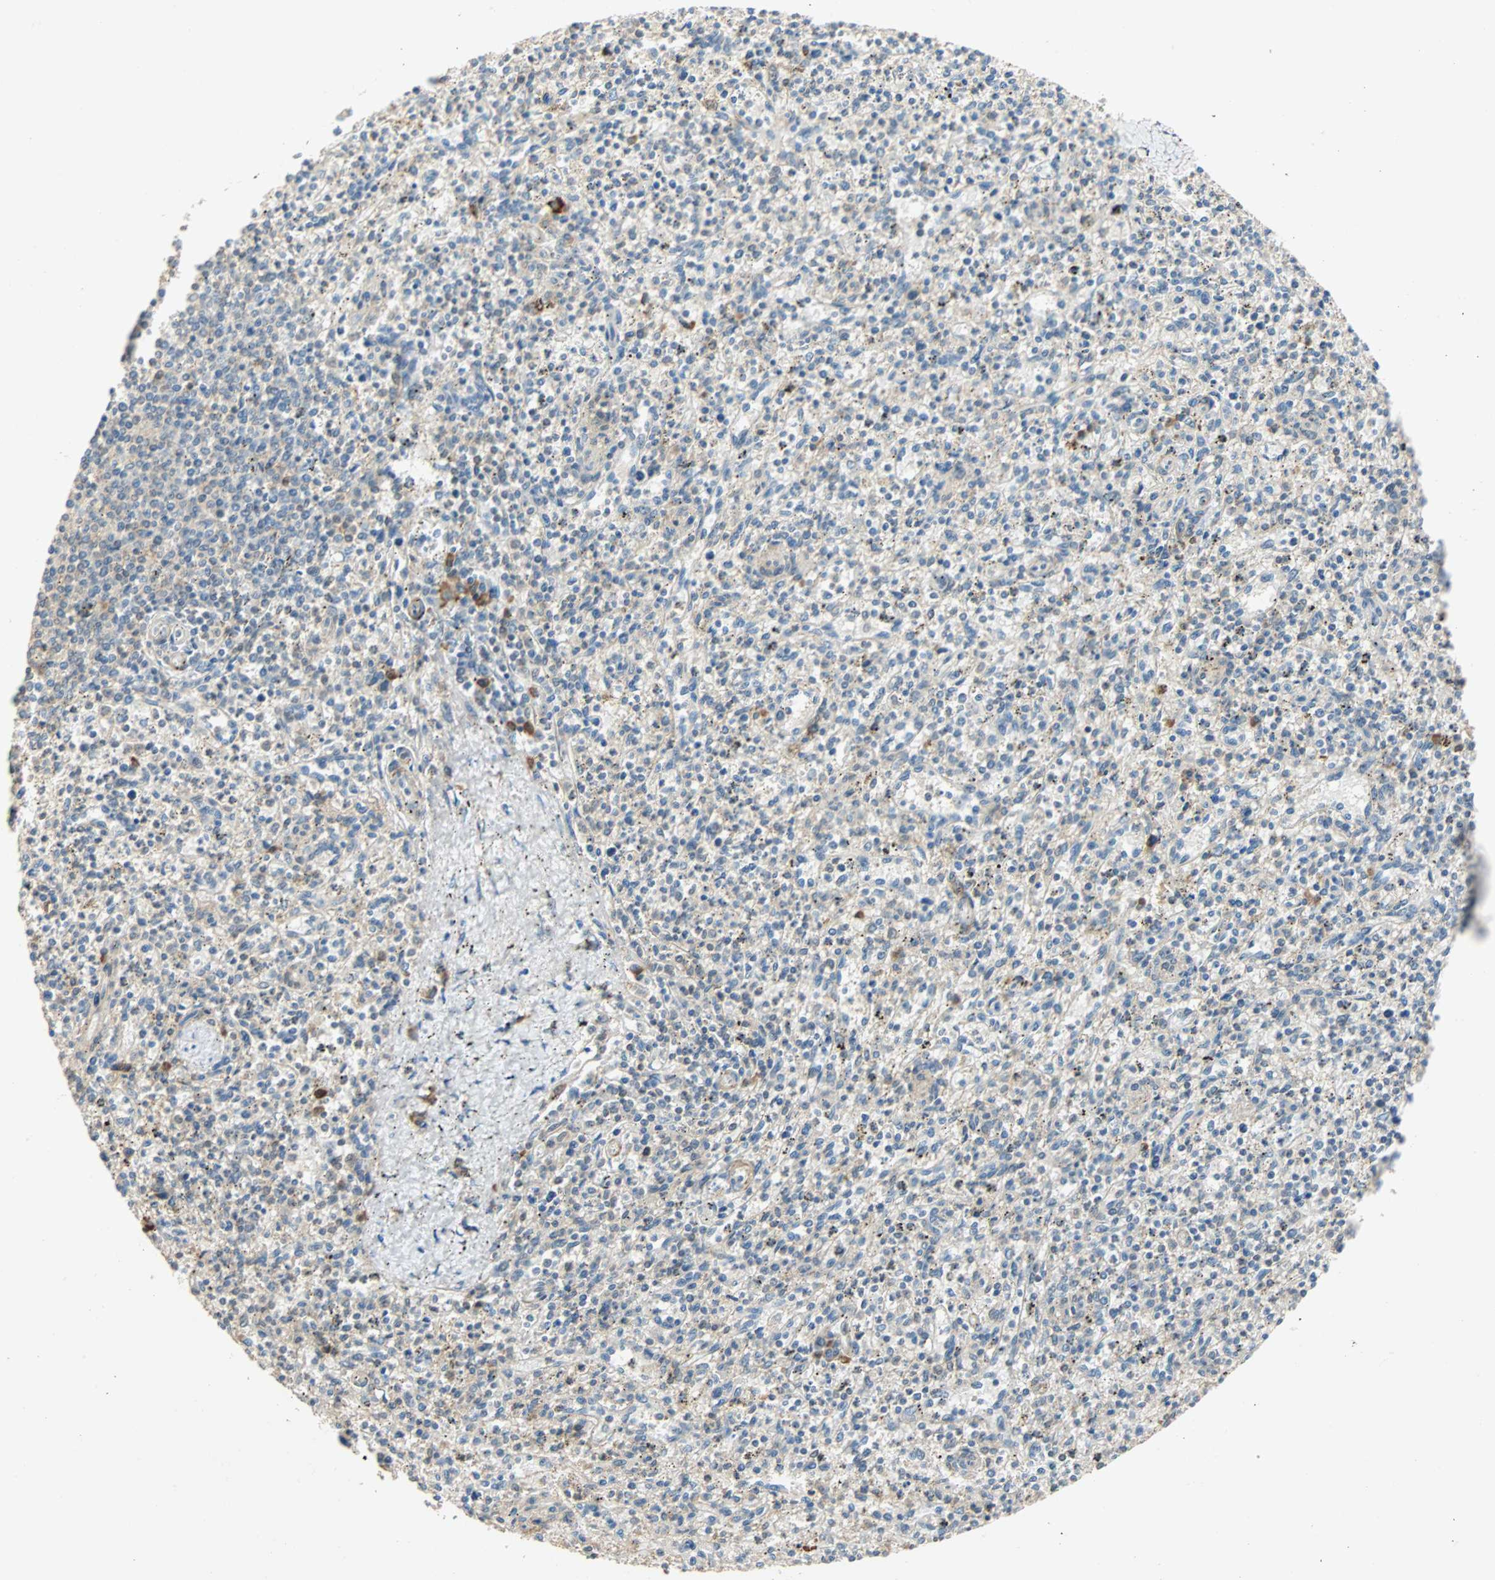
{"staining": {"intensity": "weak", "quantity": "<25%", "location": "cytoplasmic/membranous"}, "tissue": "spleen", "cell_type": "Cells in red pulp", "image_type": "normal", "snomed": [{"axis": "morphology", "description": "Normal tissue, NOS"}, {"axis": "topography", "description": "Spleen"}], "caption": "An image of human spleen is negative for staining in cells in red pulp. (DAB immunohistochemistry (IHC) with hematoxylin counter stain).", "gene": "QSER1", "patient": {"sex": "male", "age": 72}}